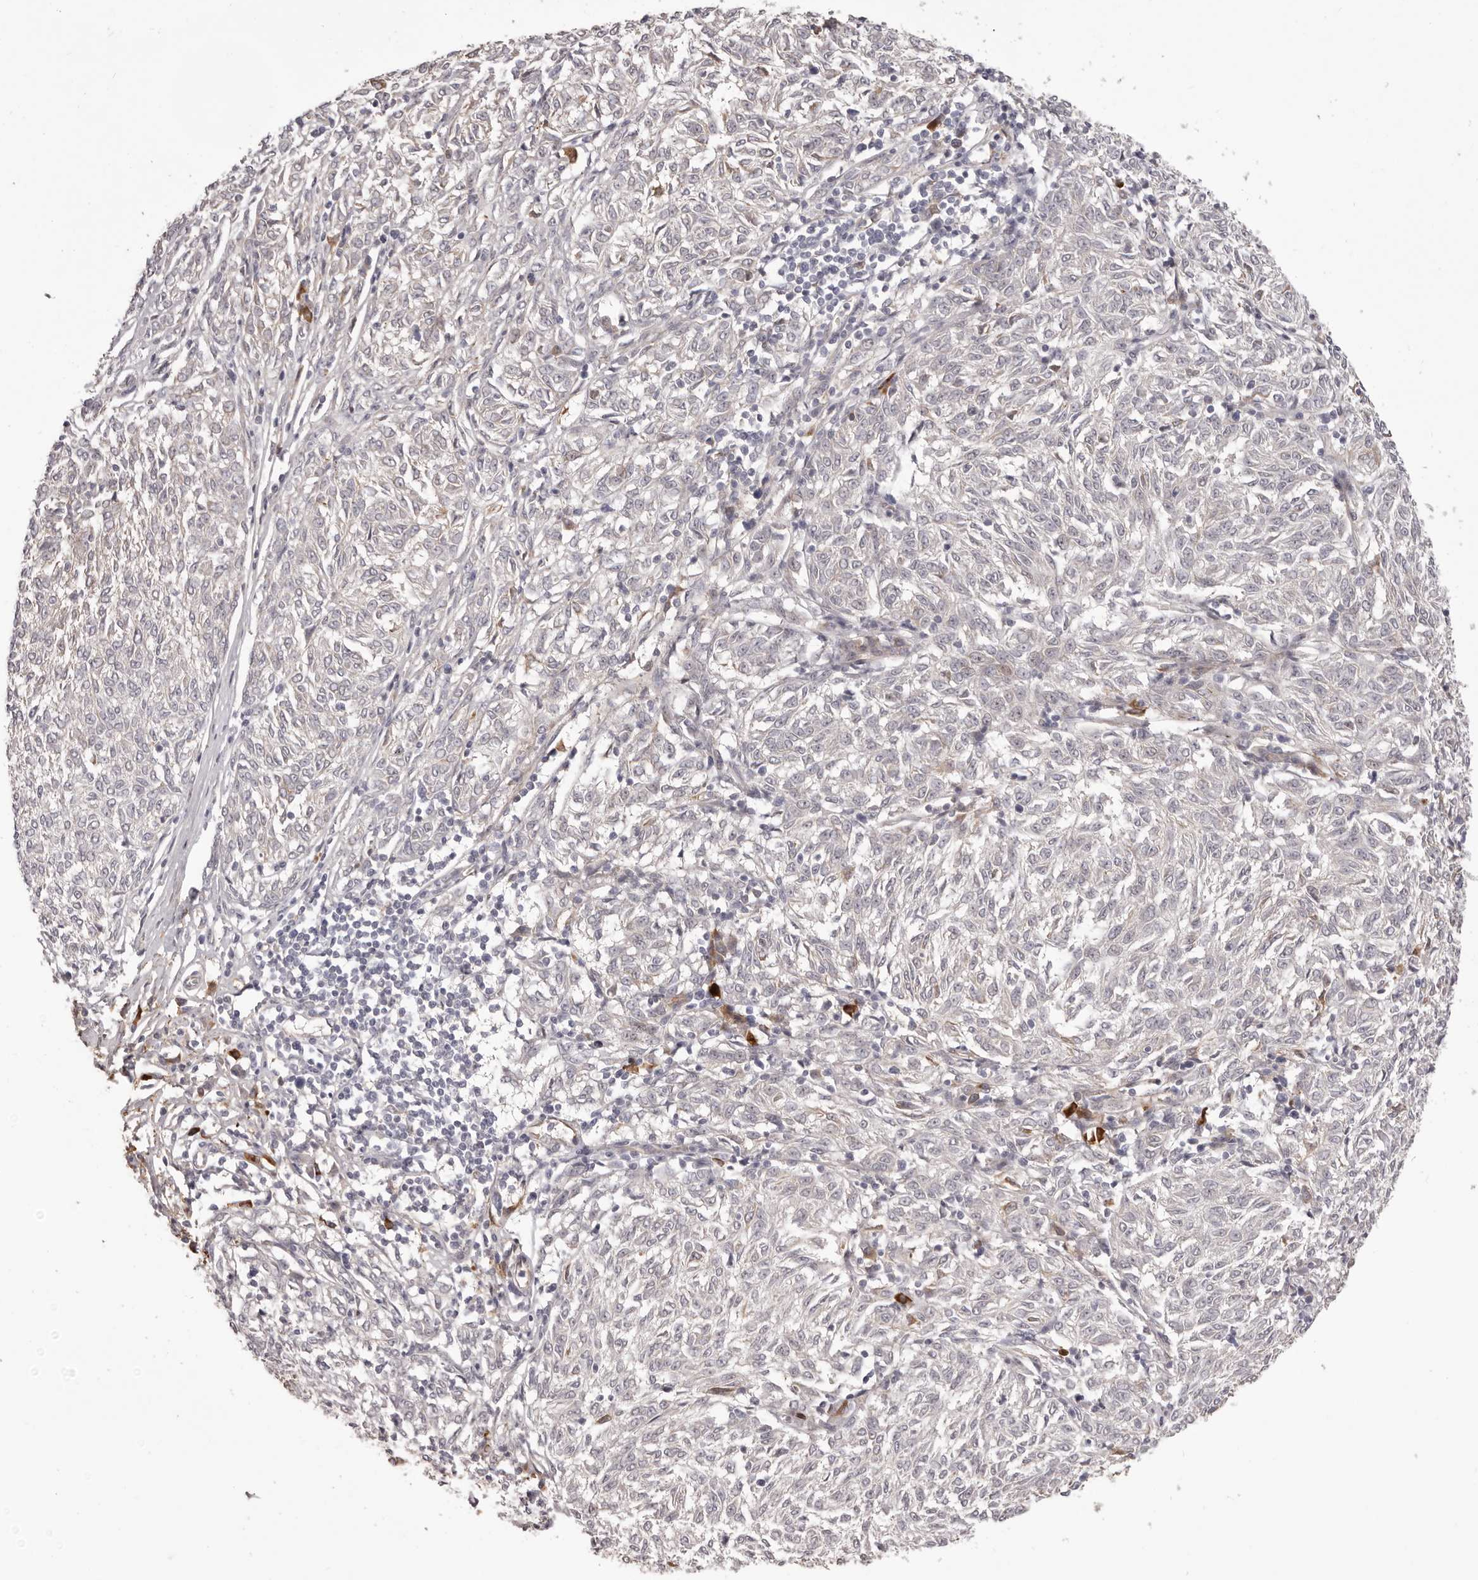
{"staining": {"intensity": "negative", "quantity": "none", "location": "none"}, "tissue": "melanoma", "cell_type": "Tumor cells", "image_type": "cancer", "snomed": [{"axis": "morphology", "description": "Malignant melanoma, NOS"}, {"axis": "topography", "description": "Skin"}], "caption": "Tumor cells show no significant protein positivity in malignant melanoma. Brightfield microscopy of immunohistochemistry (IHC) stained with DAB (brown) and hematoxylin (blue), captured at high magnification.", "gene": "OTUD3", "patient": {"sex": "female", "age": 72}}